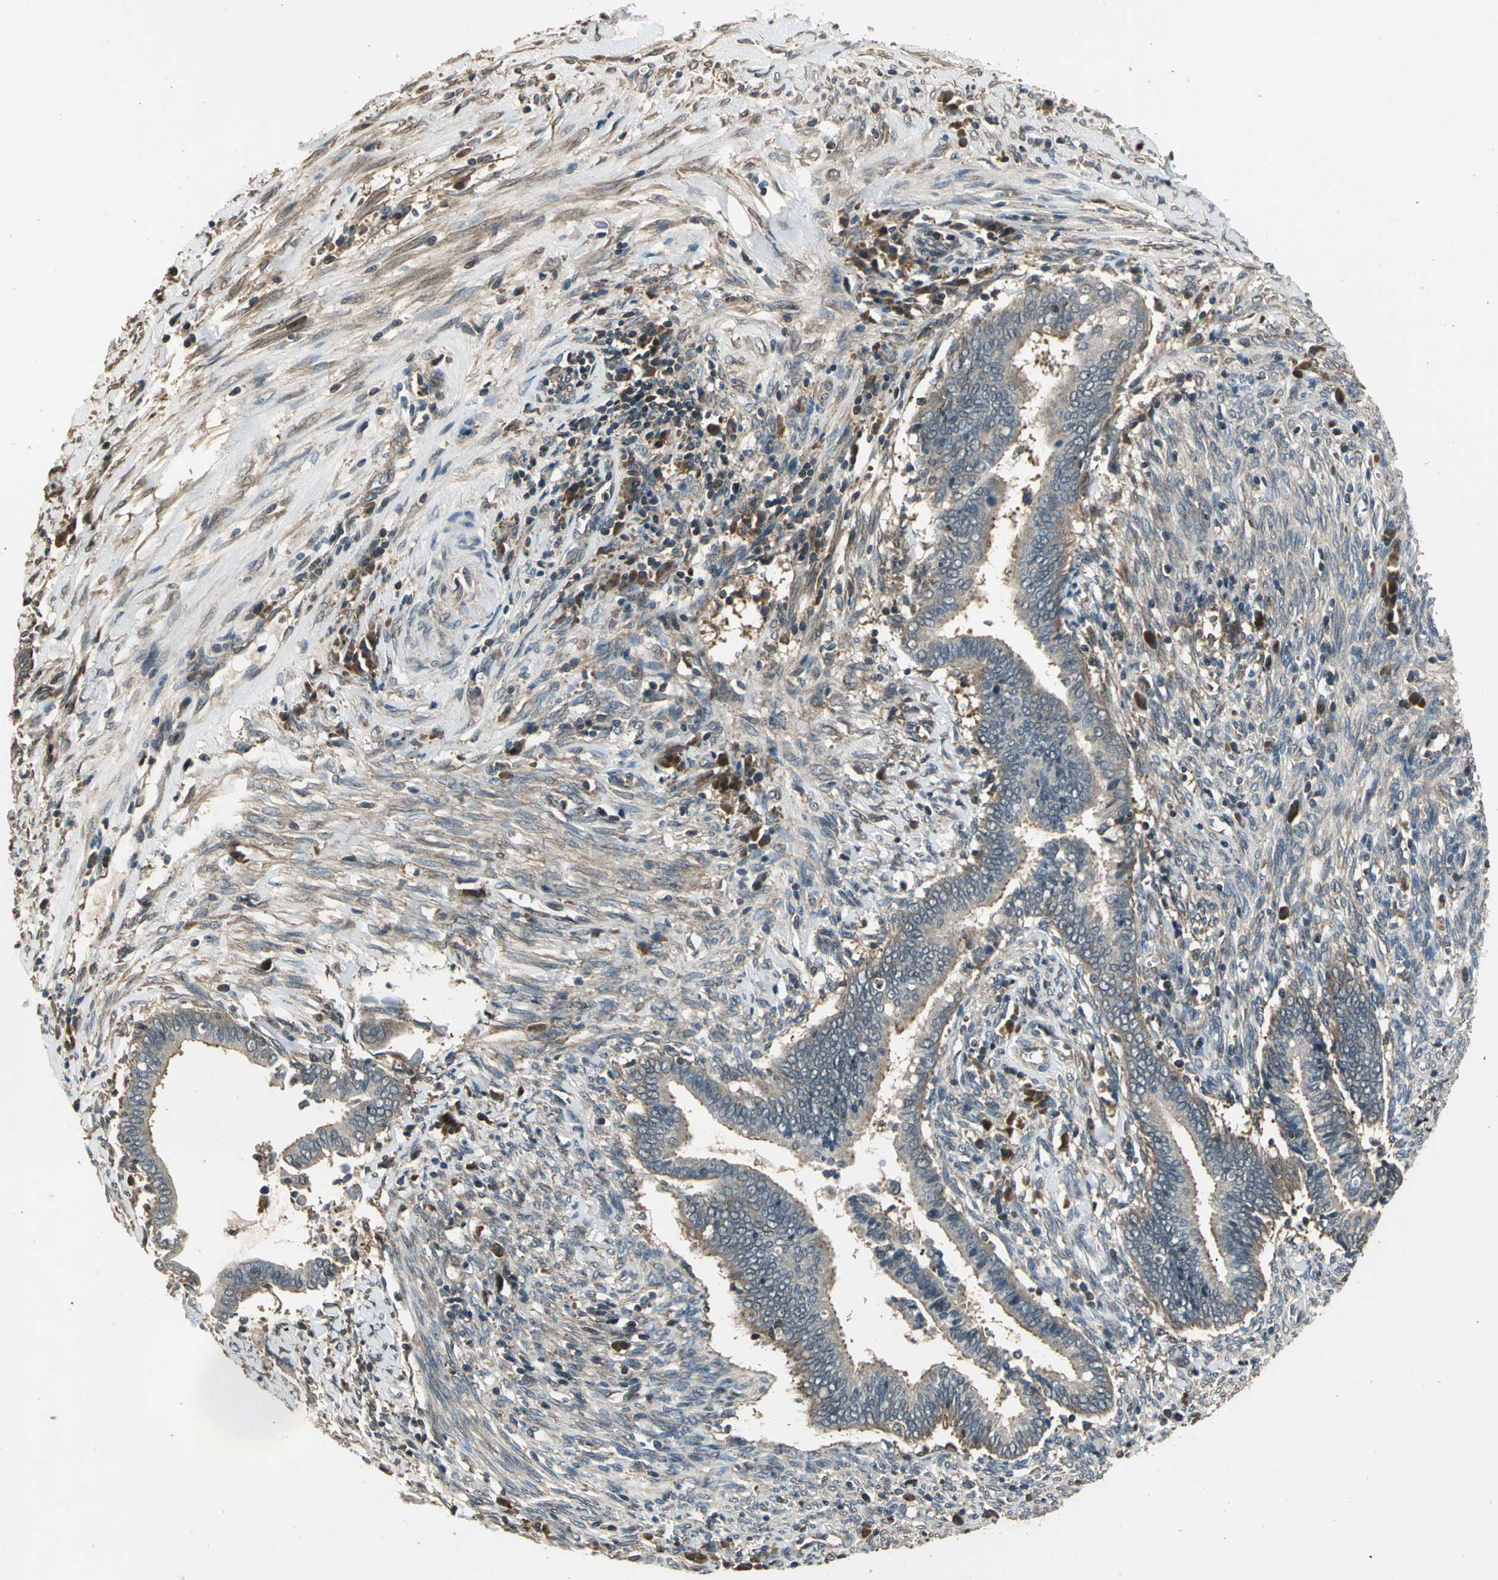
{"staining": {"intensity": "weak", "quantity": ">75%", "location": "cytoplasmic/membranous"}, "tissue": "cervical cancer", "cell_type": "Tumor cells", "image_type": "cancer", "snomed": [{"axis": "morphology", "description": "Adenocarcinoma, NOS"}, {"axis": "topography", "description": "Cervix"}], "caption": "Cervical adenocarcinoma stained for a protein displays weak cytoplasmic/membranous positivity in tumor cells.", "gene": "EIF2B2", "patient": {"sex": "female", "age": 44}}